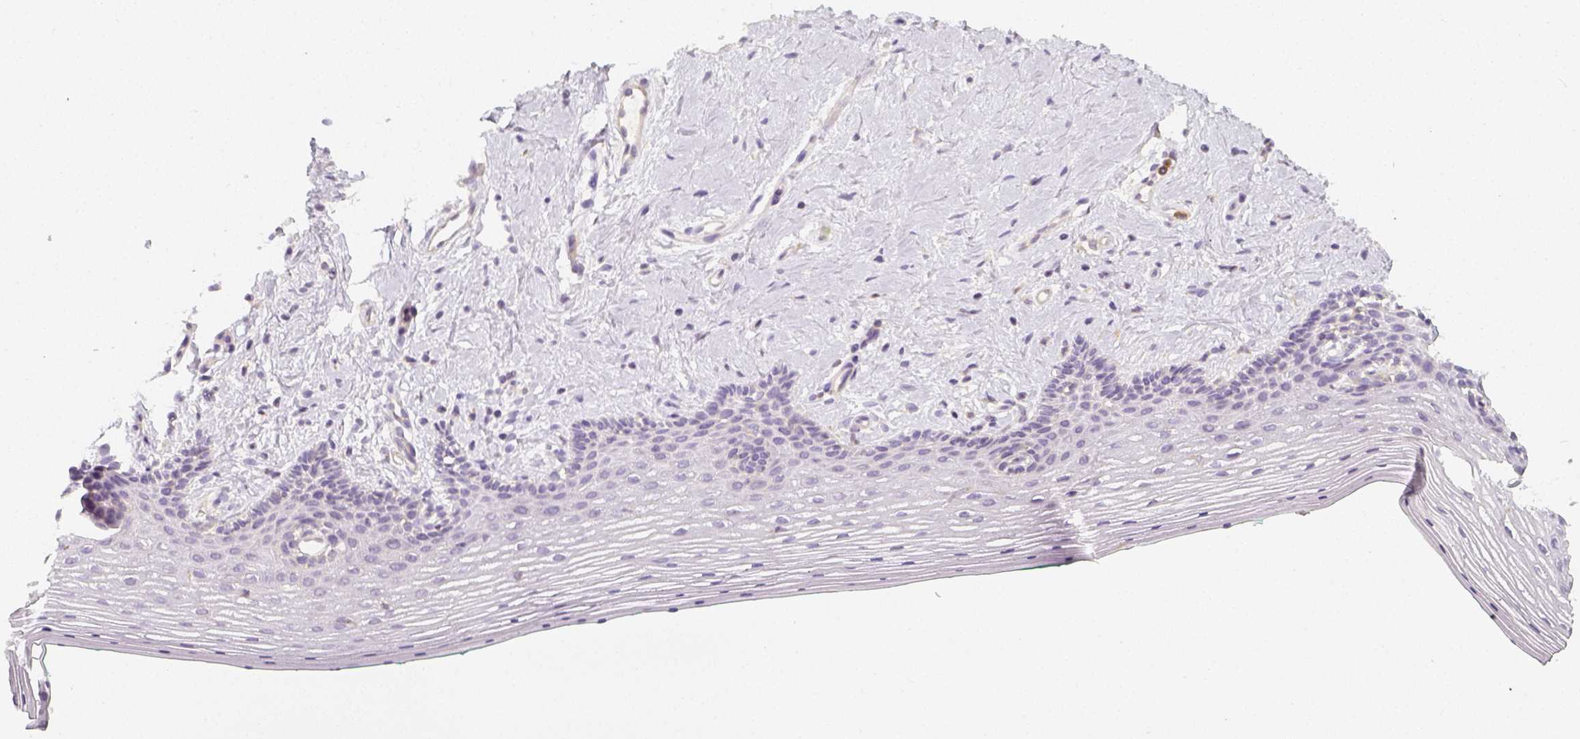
{"staining": {"intensity": "negative", "quantity": "none", "location": "none"}, "tissue": "vagina", "cell_type": "Squamous epithelial cells", "image_type": "normal", "snomed": [{"axis": "morphology", "description": "Normal tissue, NOS"}, {"axis": "topography", "description": "Vagina"}], "caption": "Squamous epithelial cells show no significant protein staining in unremarkable vagina. (DAB (3,3'-diaminobenzidine) IHC visualized using brightfield microscopy, high magnification).", "gene": "PTPRJ", "patient": {"sex": "female", "age": 42}}